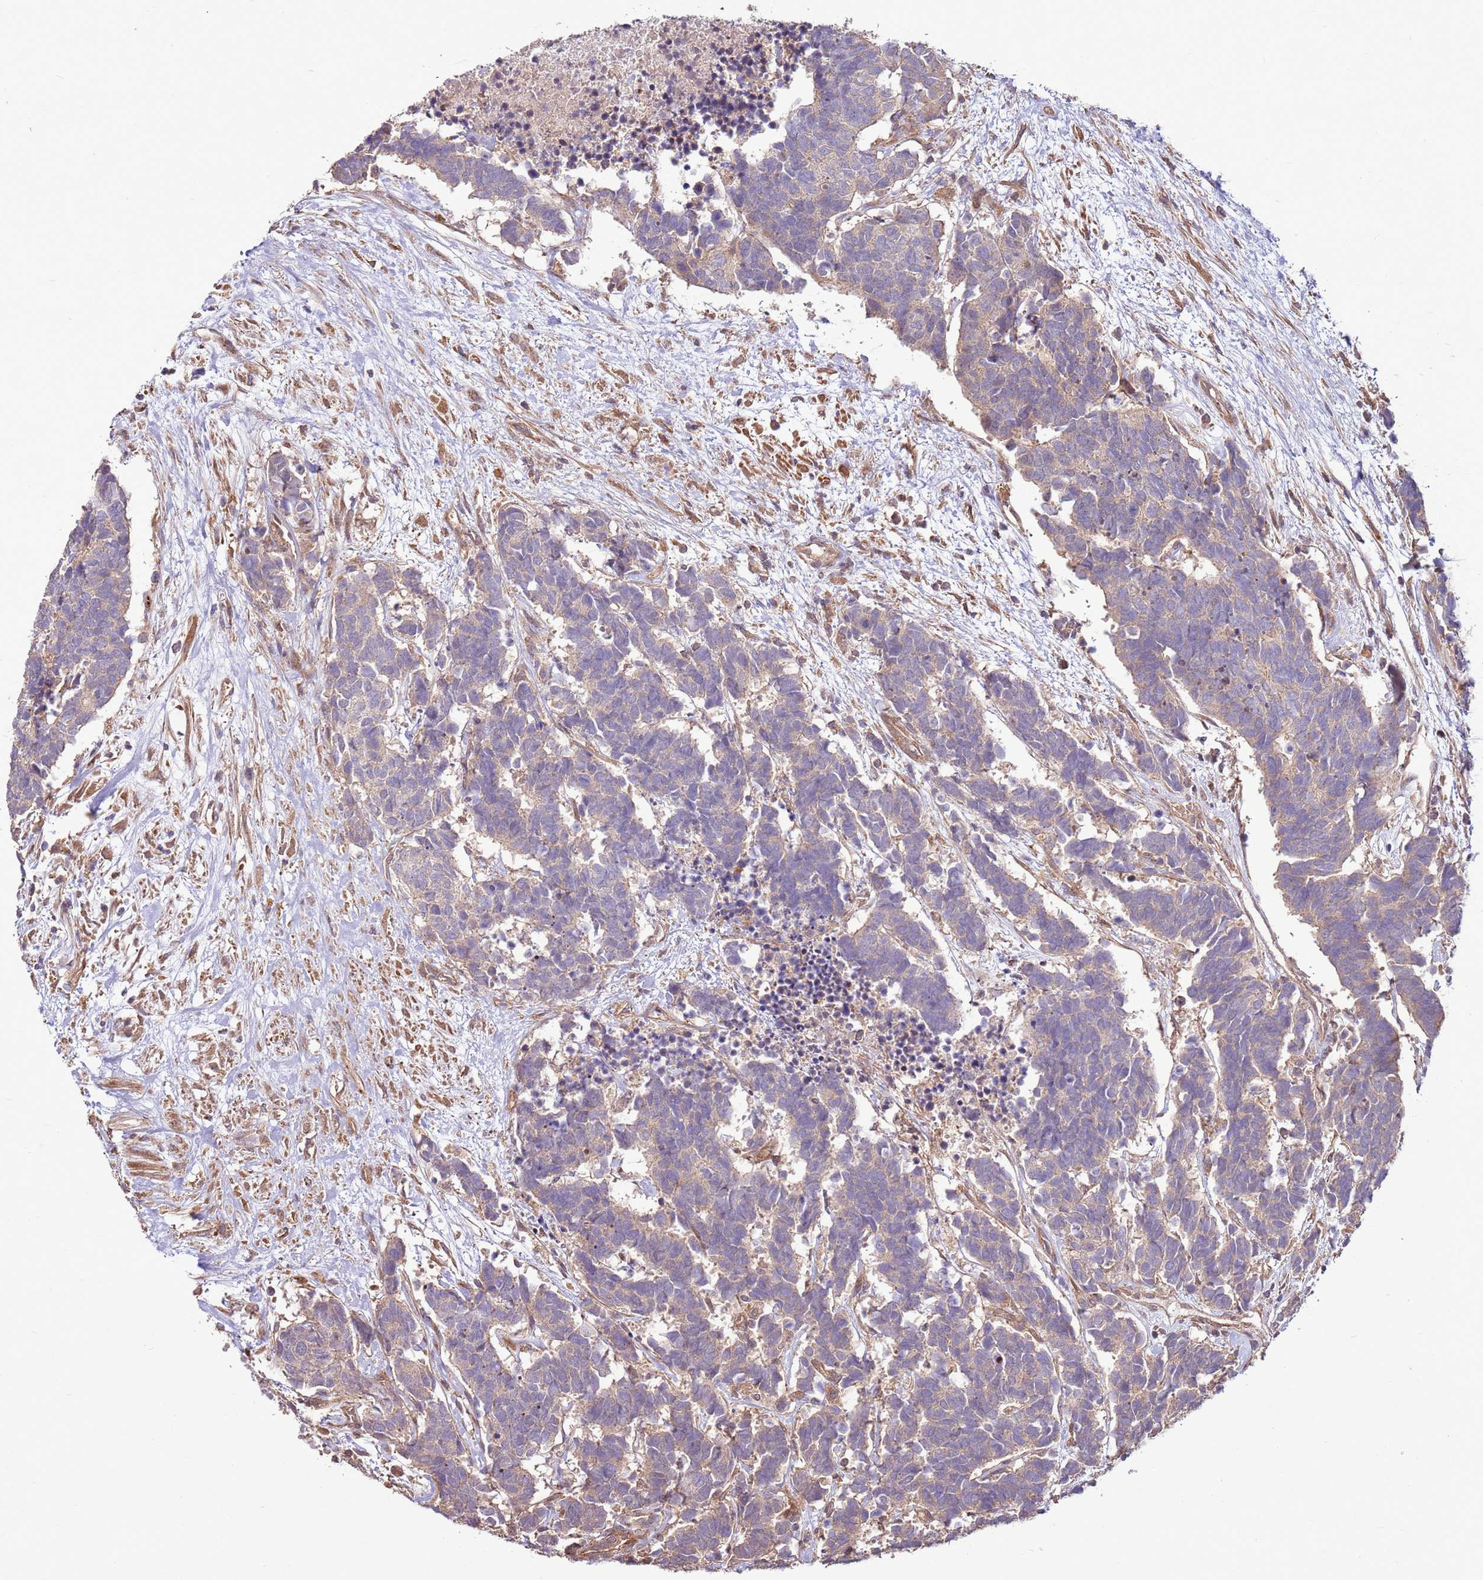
{"staining": {"intensity": "weak", "quantity": "<25%", "location": "cytoplasmic/membranous"}, "tissue": "carcinoid", "cell_type": "Tumor cells", "image_type": "cancer", "snomed": [{"axis": "morphology", "description": "Carcinoma, NOS"}, {"axis": "morphology", "description": "Carcinoid, malignant, NOS"}, {"axis": "topography", "description": "Urinary bladder"}], "caption": "IHC histopathology image of neoplastic tissue: carcinoma stained with DAB (3,3'-diaminobenzidine) shows no significant protein positivity in tumor cells.", "gene": "CCDC112", "patient": {"sex": "male", "age": 57}}